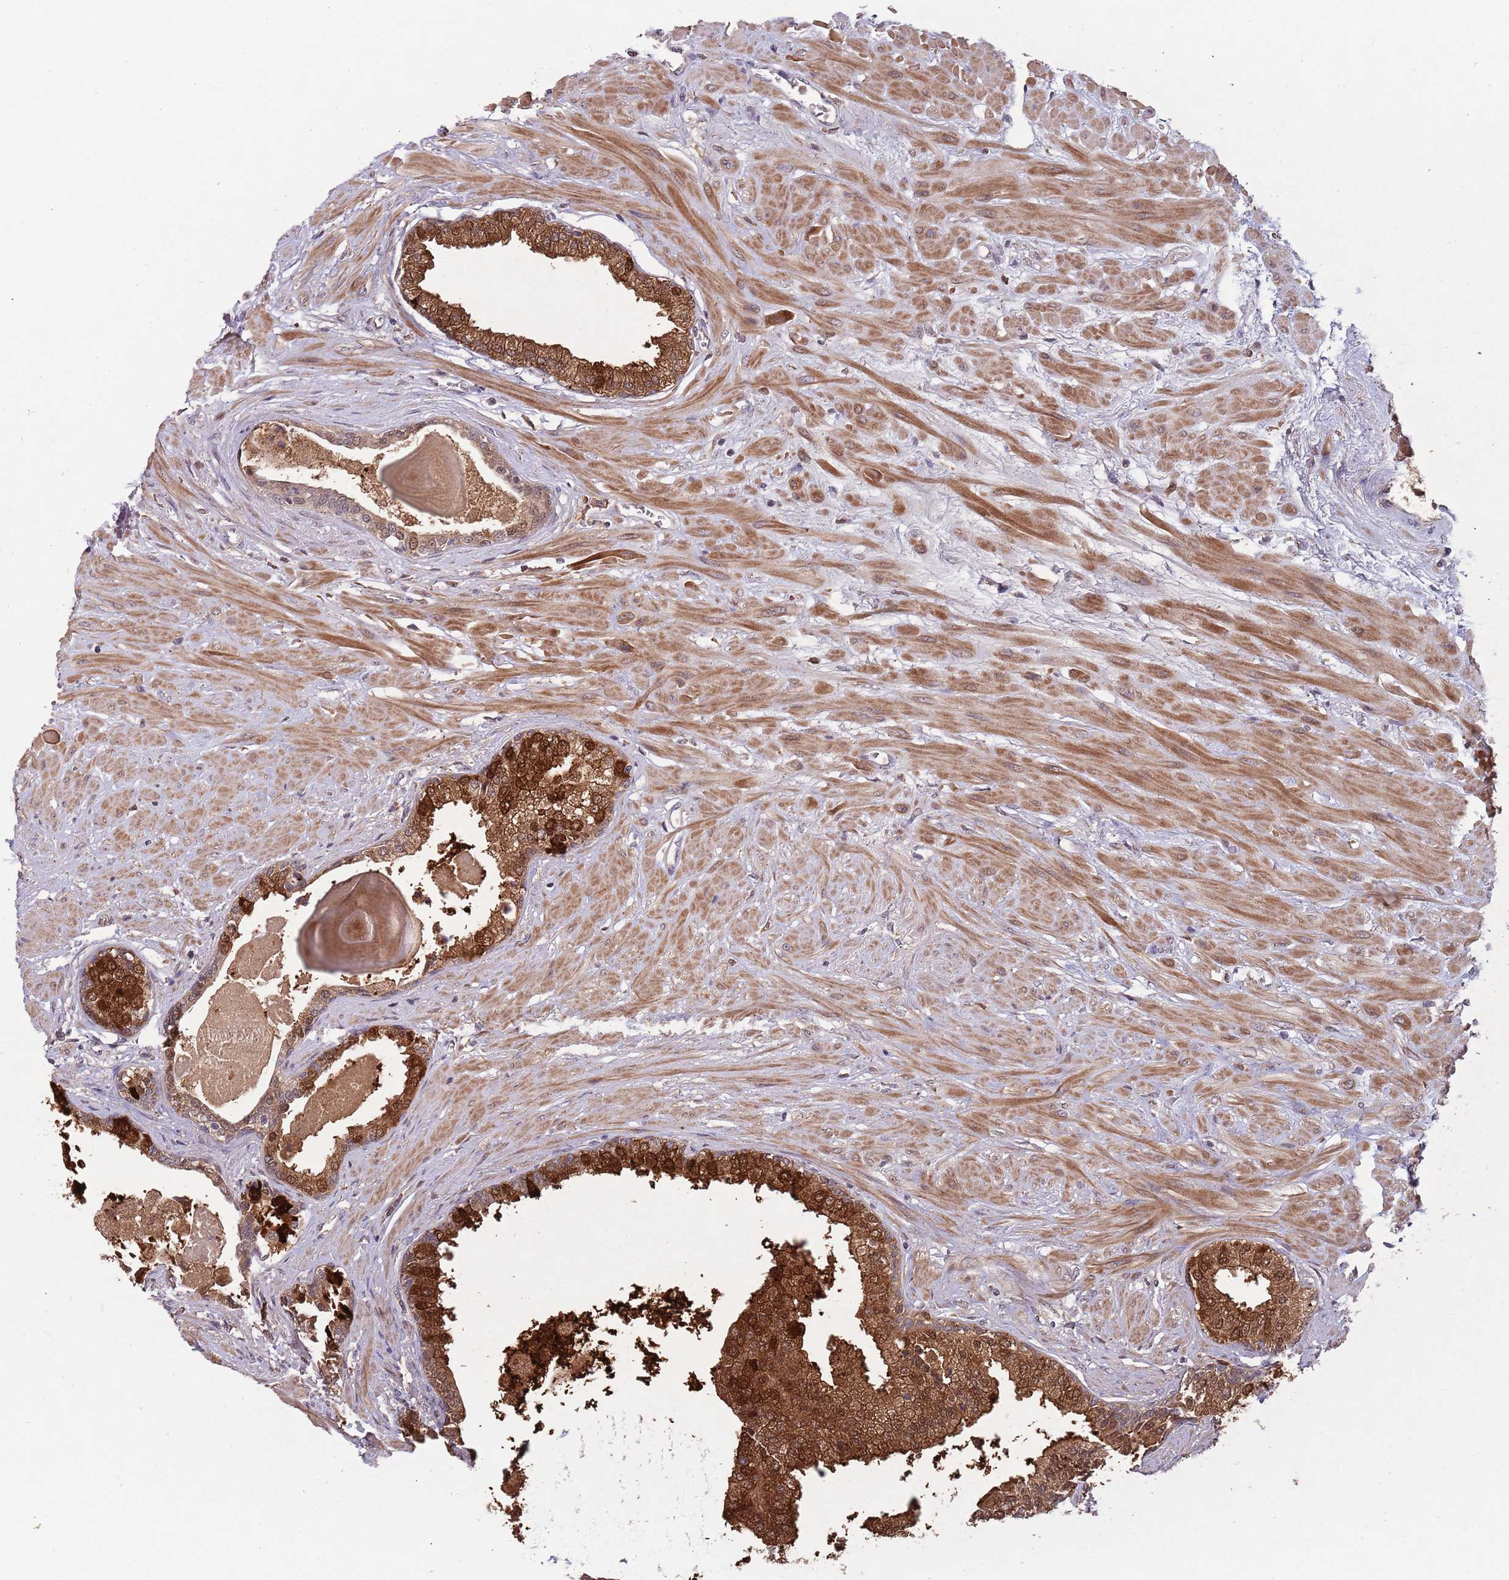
{"staining": {"intensity": "strong", "quantity": ">75%", "location": "cytoplasmic/membranous,nuclear"}, "tissue": "prostate", "cell_type": "Glandular cells", "image_type": "normal", "snomed": [{"axis": "morphology", "description": "Normal tissue, NOS"}, {"axis": "topography", "description": "Prostate"}], "caption": "The histopathology image exhibits immunohistochemical staining of unremarkable prostate. There is strong cytoplasmic/membranous,nuclear positivity is seen in approximately >75% of glandular cells. (brown staining indicates protein expression, while blue staining denotes nuclei).", "gene": "ZNF639", "patient": {"sex": "male", "age": 57}}